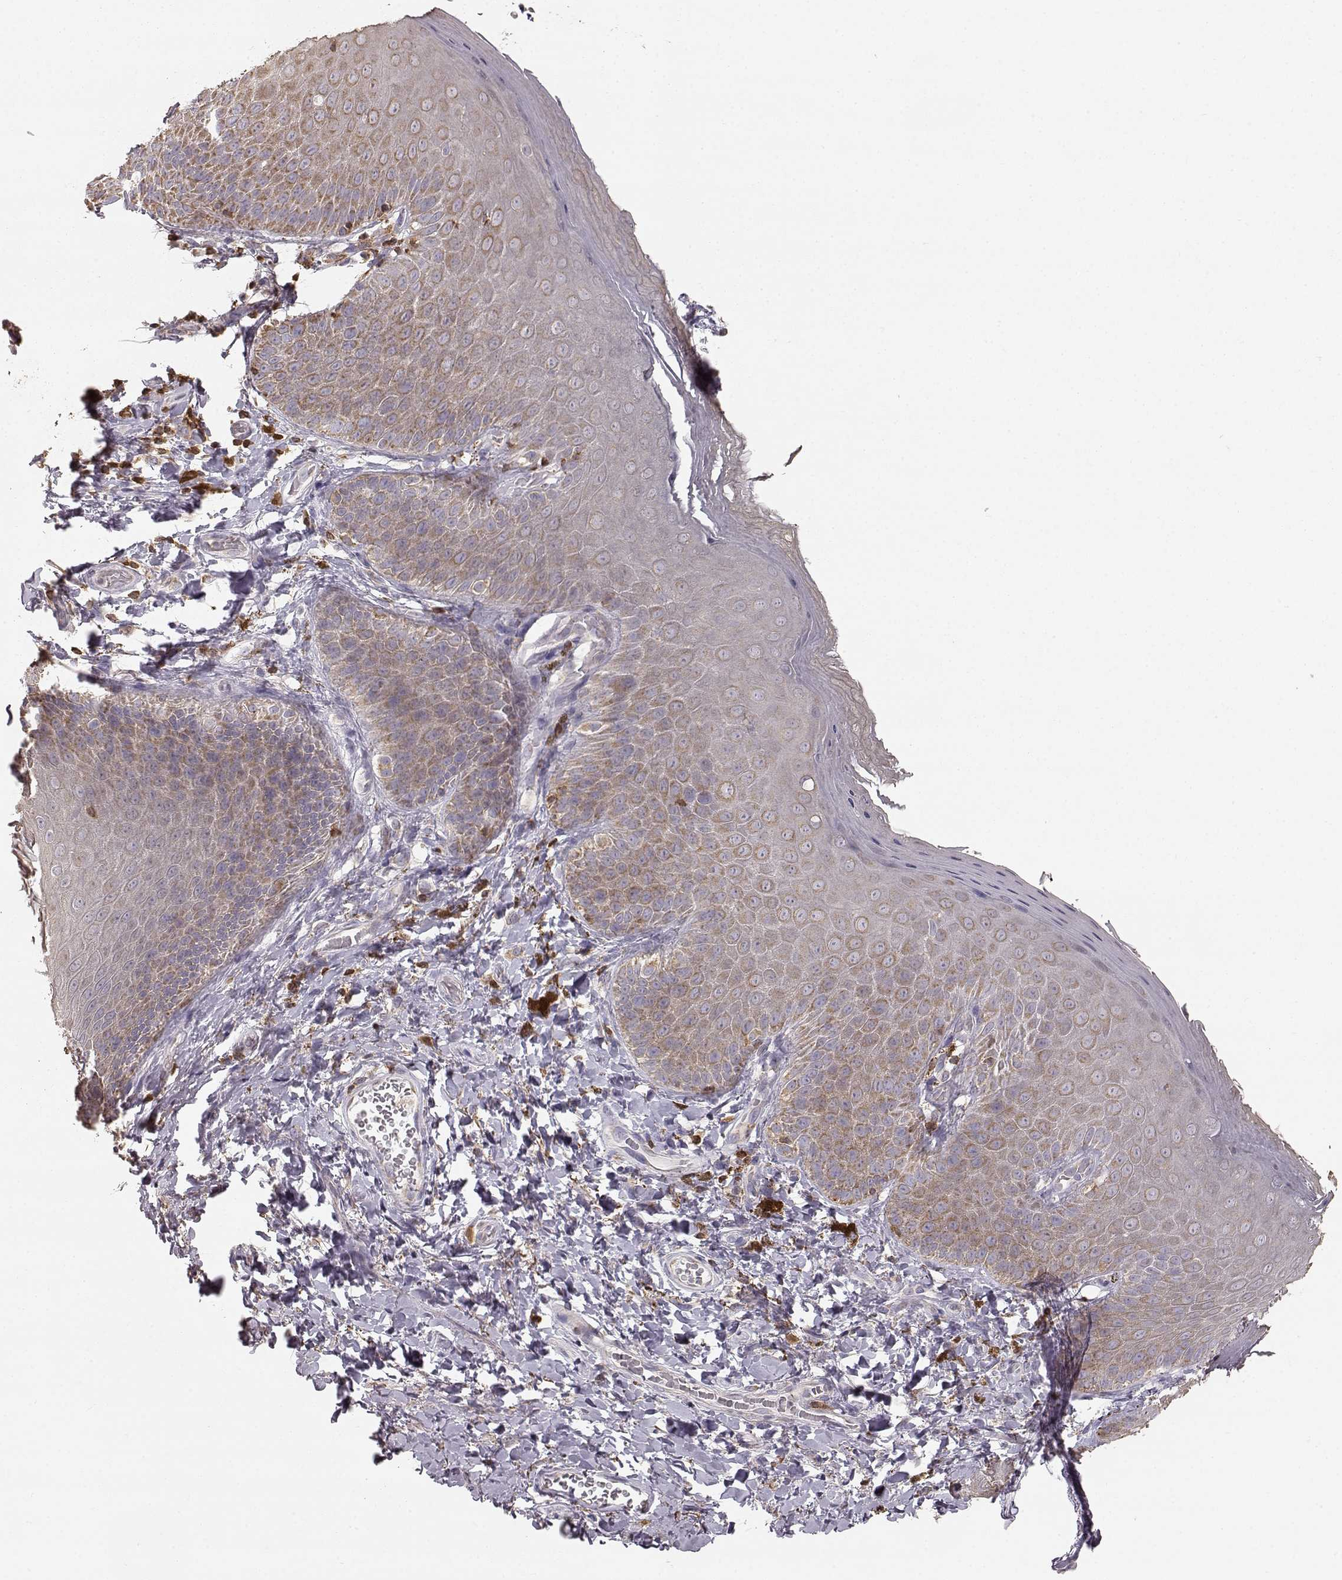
{"staining": {"intensity": "moderate", "quantity": ">75%", "location": "cytoplasmic/membranous"}, "tissue": "skin", "cell_type": "Epidermal cells", "image_type": "normal", "snomed": [{"axis": "morphology", "description": "Normal tissue, NOS"}, {"axis": "topography", "description": "Anal"}], "caption": "High-magnification brightfield microscopy of normal skin stained with DAB (brown) and counterstained with hematoxylin (blue). epidermal cells exhibit moderate cytoplasmic/membranous staining is appreciated in approximately>75% of cells.", "gene": "GRAP2", "patient": {"sex": "male", "age": 53}}